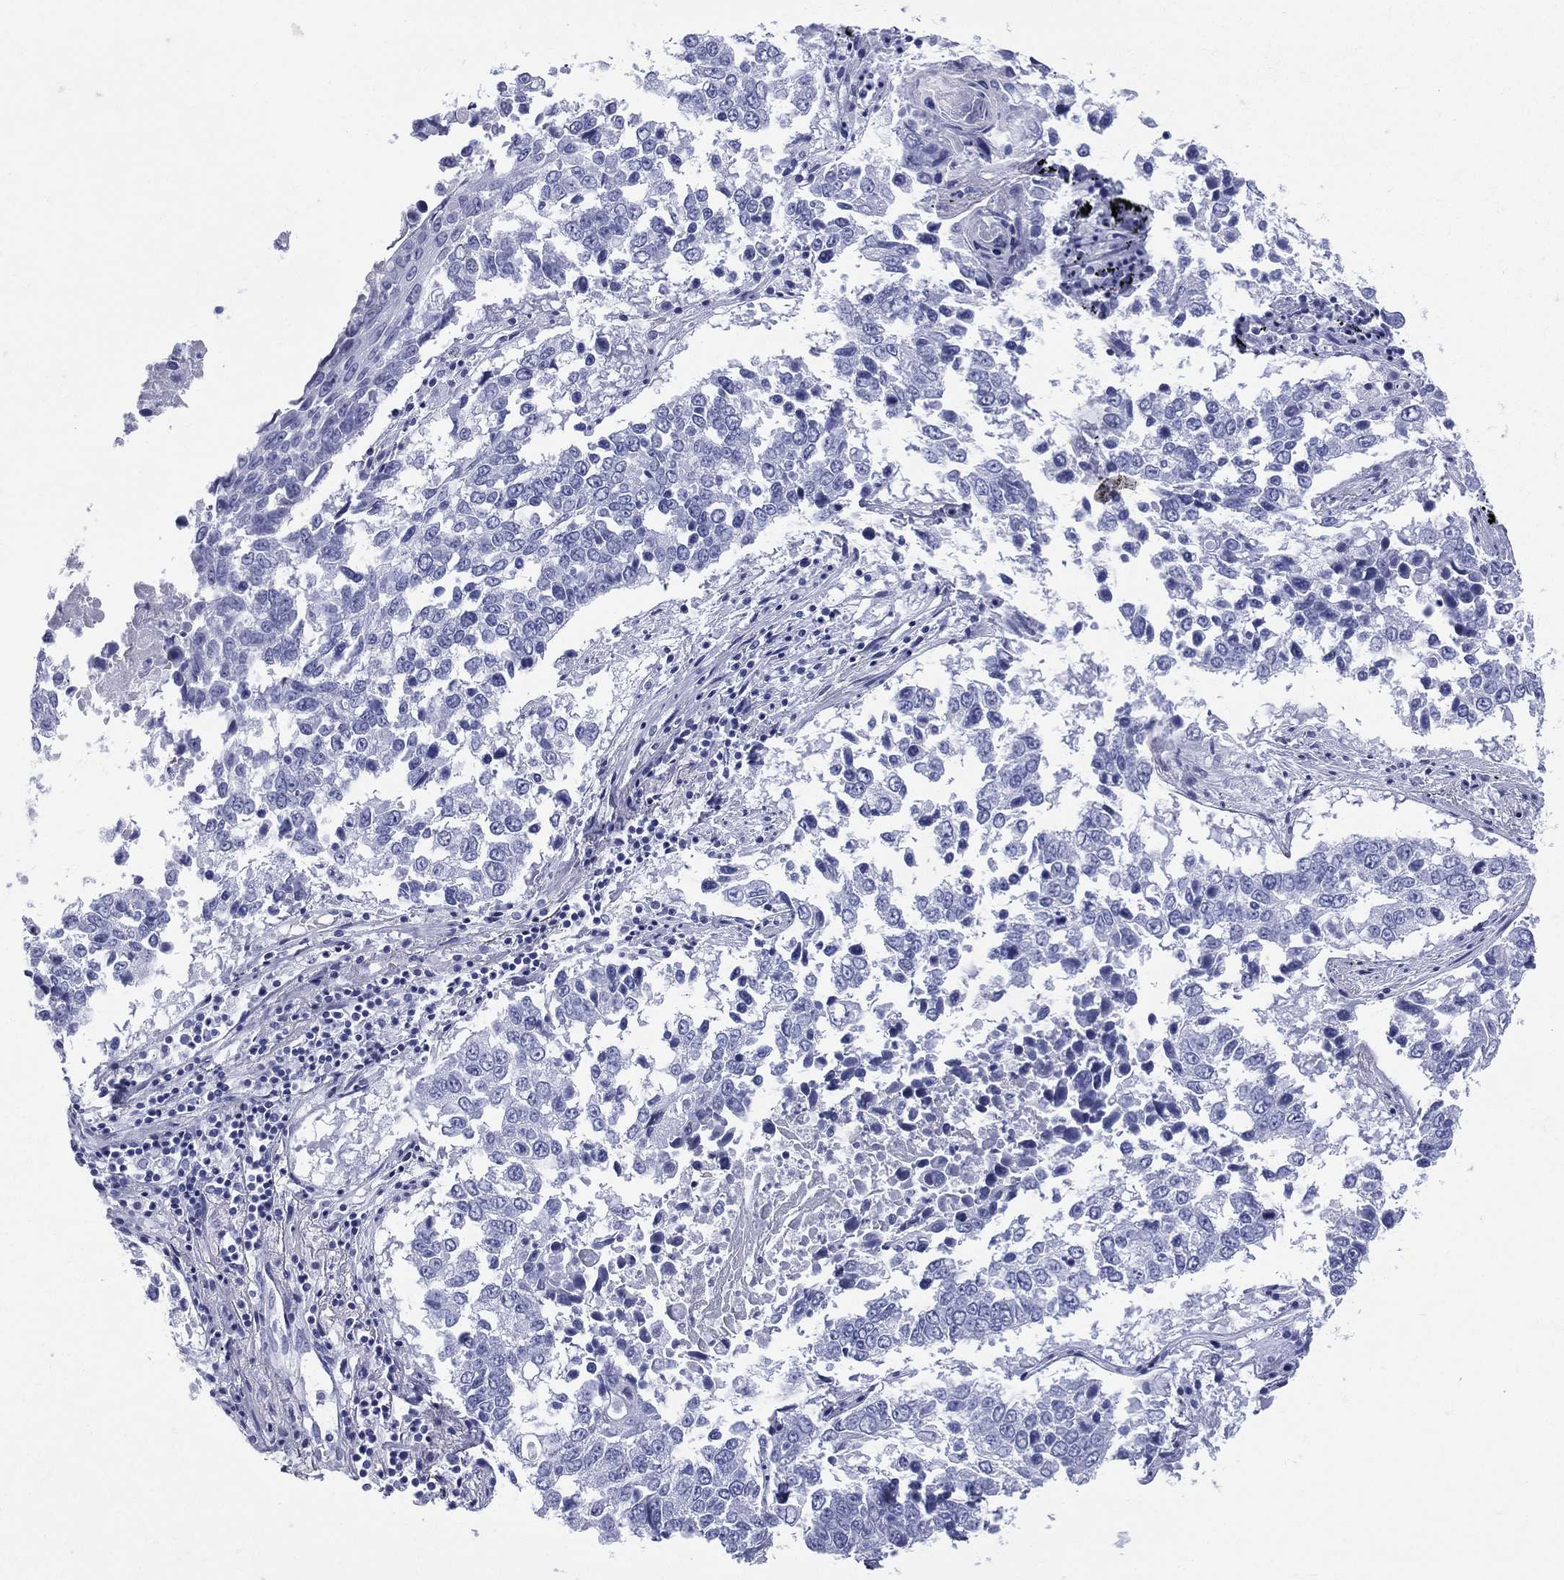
{"staining": {"intensity": "negative", "quantity": "none", "location": "none"}, "tissue": "lung cancer", "cell_type": "Tumor cells", "image_type": "cancer", "snomed": [{"axis": "morphology", "description": "Squamous cell carcinoma, NOS"}, {"axis": "topography", "description": "Lung"}], "caption": "Tumor cells show no significant protein positivity in squamous cell carcinoma (lung). (DAB IHC visualized using brightfield microscopy, high magnification).", "gene": "ETNPPL", "patient": {"sex": "male", "age": 82}}